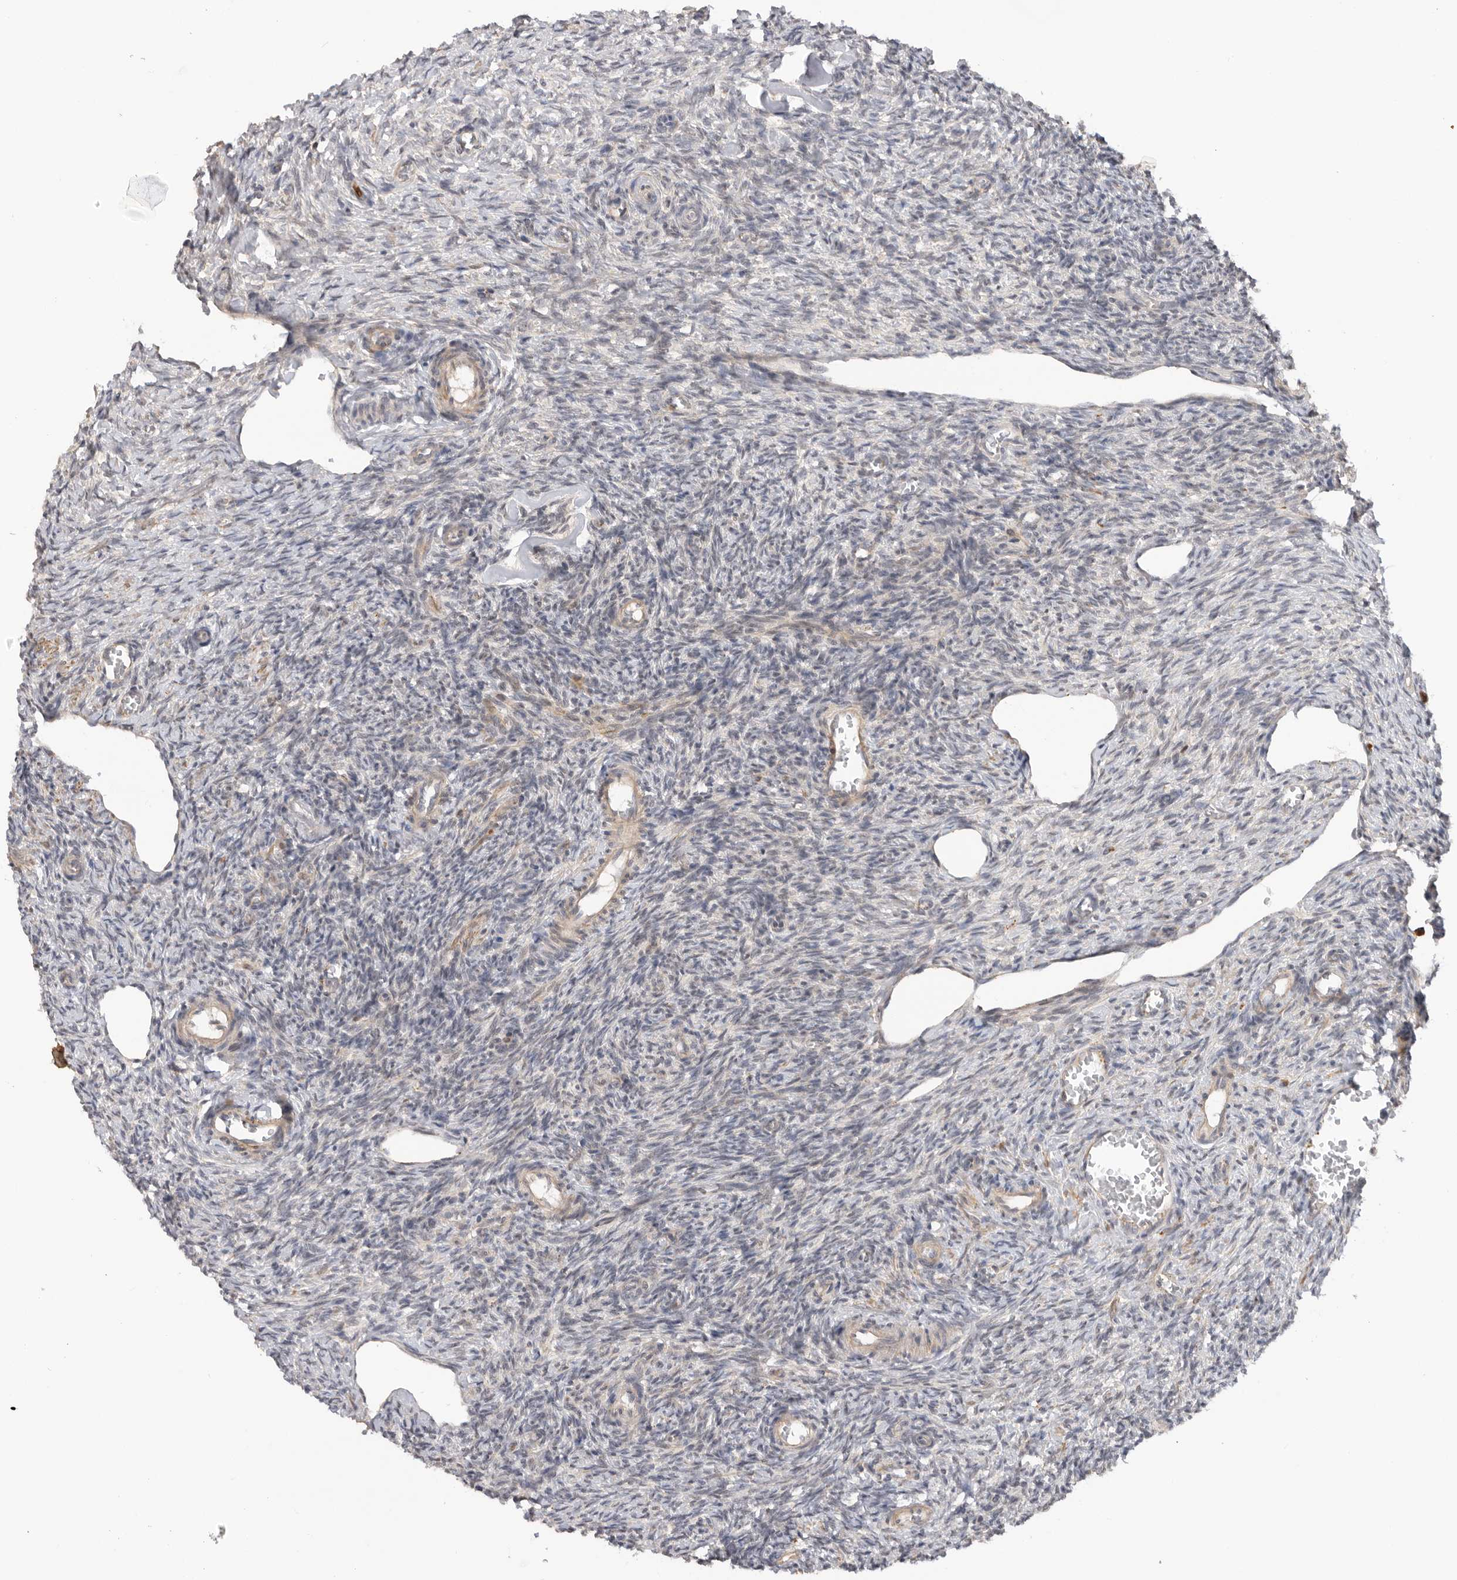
{"staining": {"intensity": "negative", "quantity": "none", "location": "none"}, "tissue": "ovary", "cell_type": "Ovarian stroma cells", "image_type": "normal", "snomed": [{"axis": "morphology", "description": "Normal tissue, NOS"}, {"axis": "topography", "description": "Ovary"}], "caption": "Protein analysis of normal ovary displays no significant staining in ovarian stroma cells. (DAB immunohistochemistry with hematoxylin counter stain).", "gene": "GNE", "patient": {"sex": "female", "age": 27}}